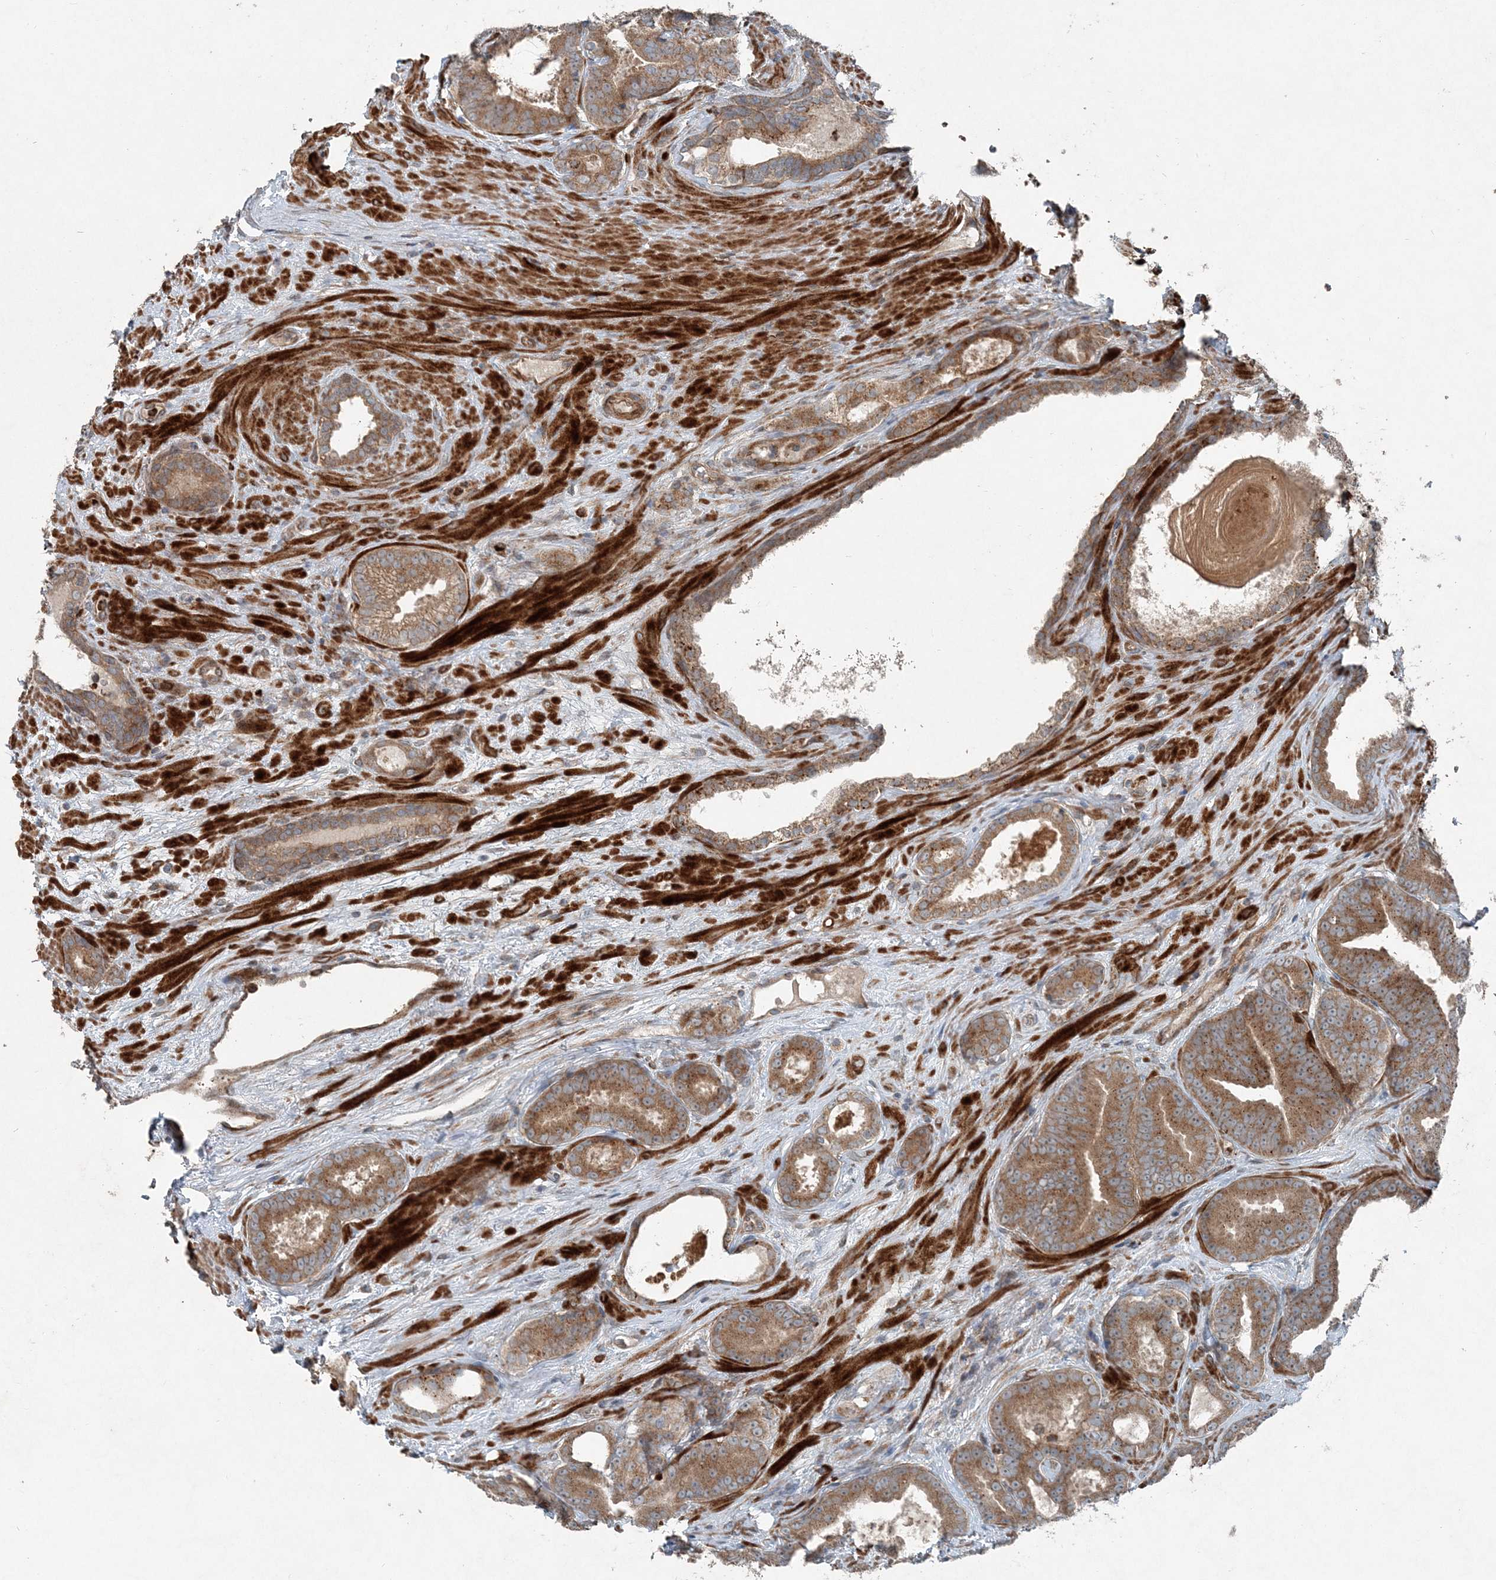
{"staining": {"intensity": "moderate", "quantity": ">75%", "location": "cytoplasmic/membranous"}, "tissue": "prostate cancer", "cell_type": "Tumor cells", "image_type": "cancer", "snomed": [{"axis": "morphology", "description": "Adenocarcinoma, High grade"}, {"axis": "topography", "description": "Prostate"}], "caption": "Protein staining displays moderate cytoplasmic/membranous staining in approximately >75% of tumor cells in high-grade adenocarcinoma (prostate).", "gene": "INTU", "patient": {"sex": "male", "age": 66}}